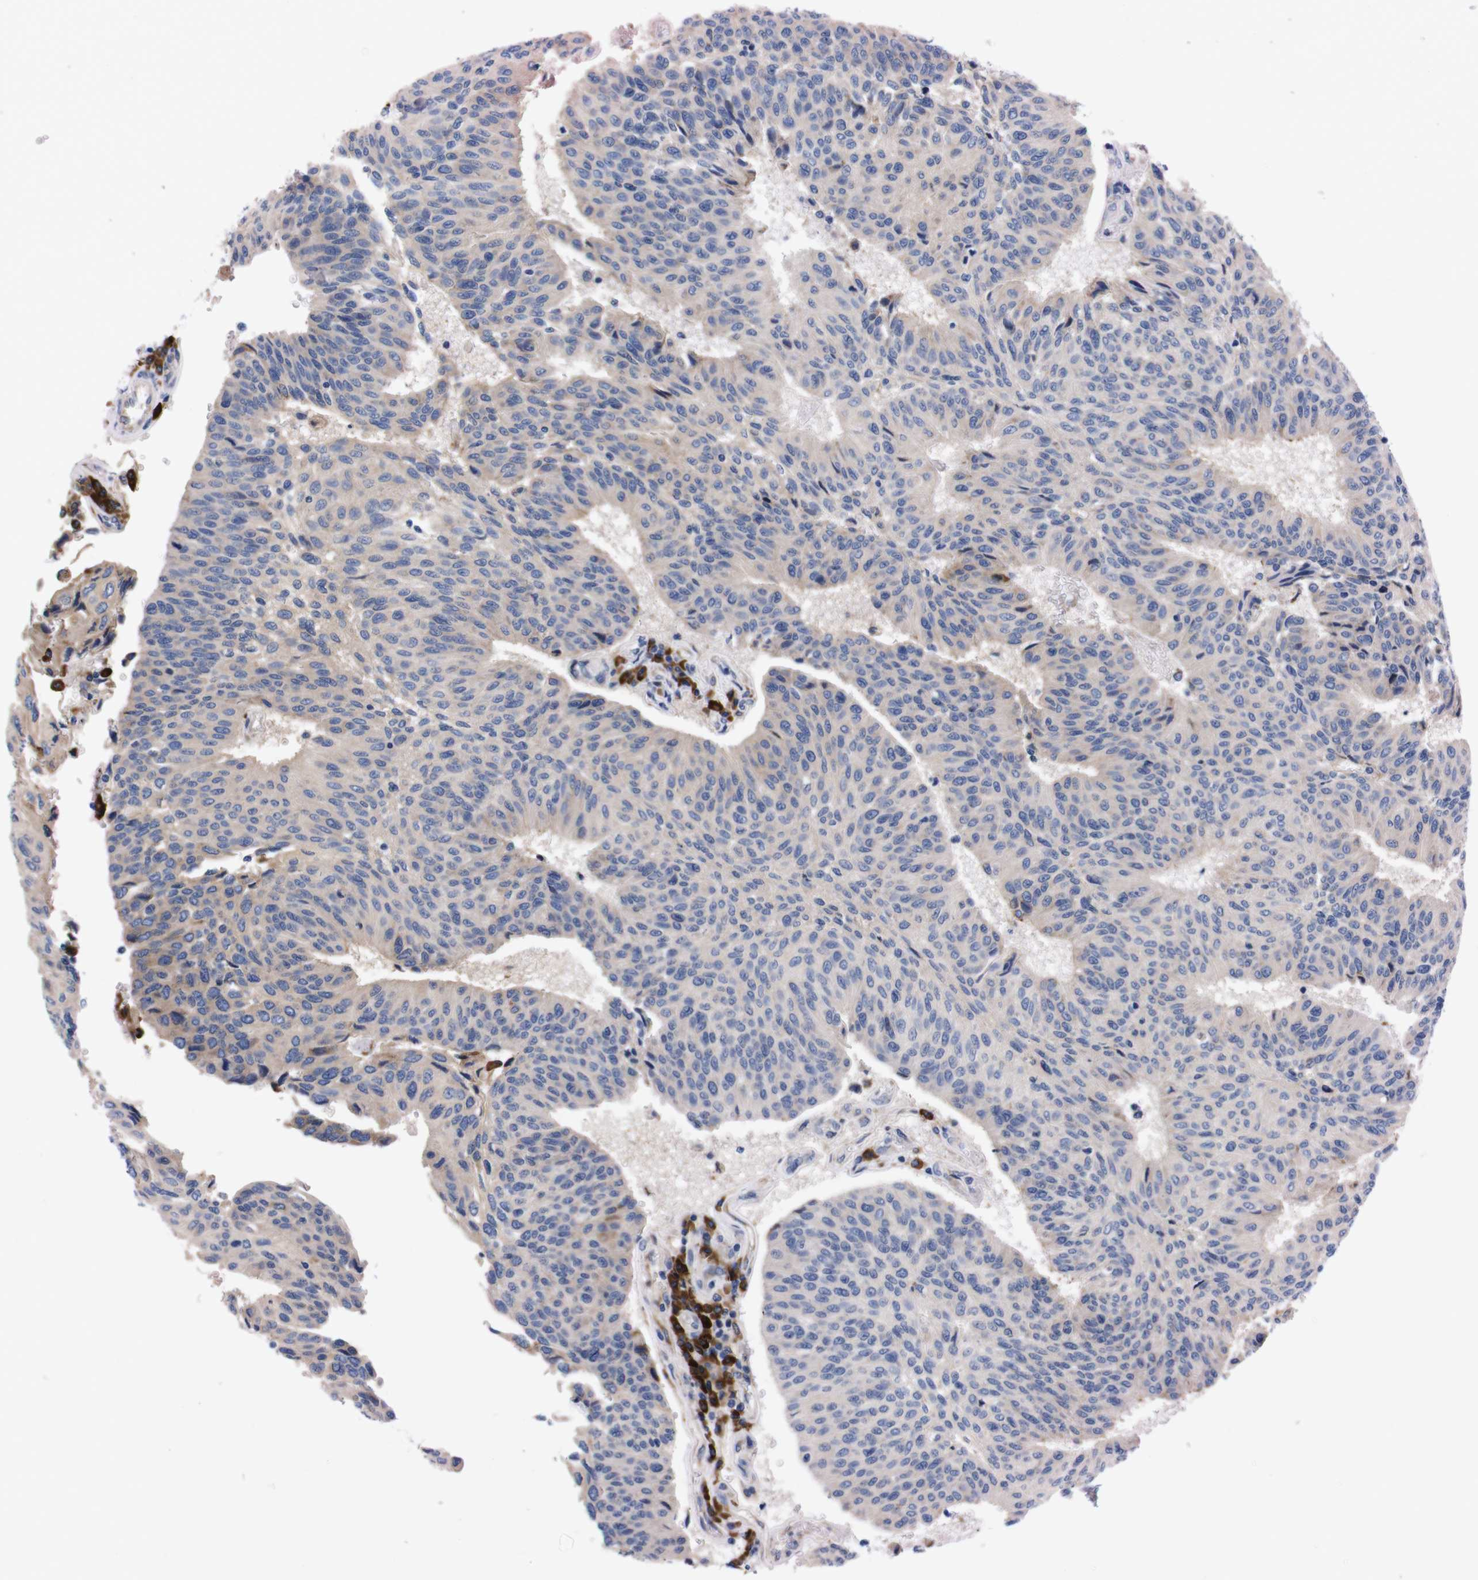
{"staining": {"intensity": "weak", "quantity": ">75%", "location": "cytoplasmic/membranous"}, "tissue": "urothelial cancer", "cell_type": "Tumor cells", "image_type": "cancer", "snomed": [{"axis": "morphology", "description": "Urothelial carcinoma, High grade"}, {"axis": "topography", "description": "Urinary bladder"}], "caption": "Urothelial cancer was stained to show a protein in brown. There is low levels of weak cytoplasmic/membranous staining in about >75% of tumor cells. (Stains: DAB in brown, nuclei in blue, Microscopy: brightfield microscopy at high magnification).", "gene": "NEBL", "patient": {"sex": "male", "age": 66}}